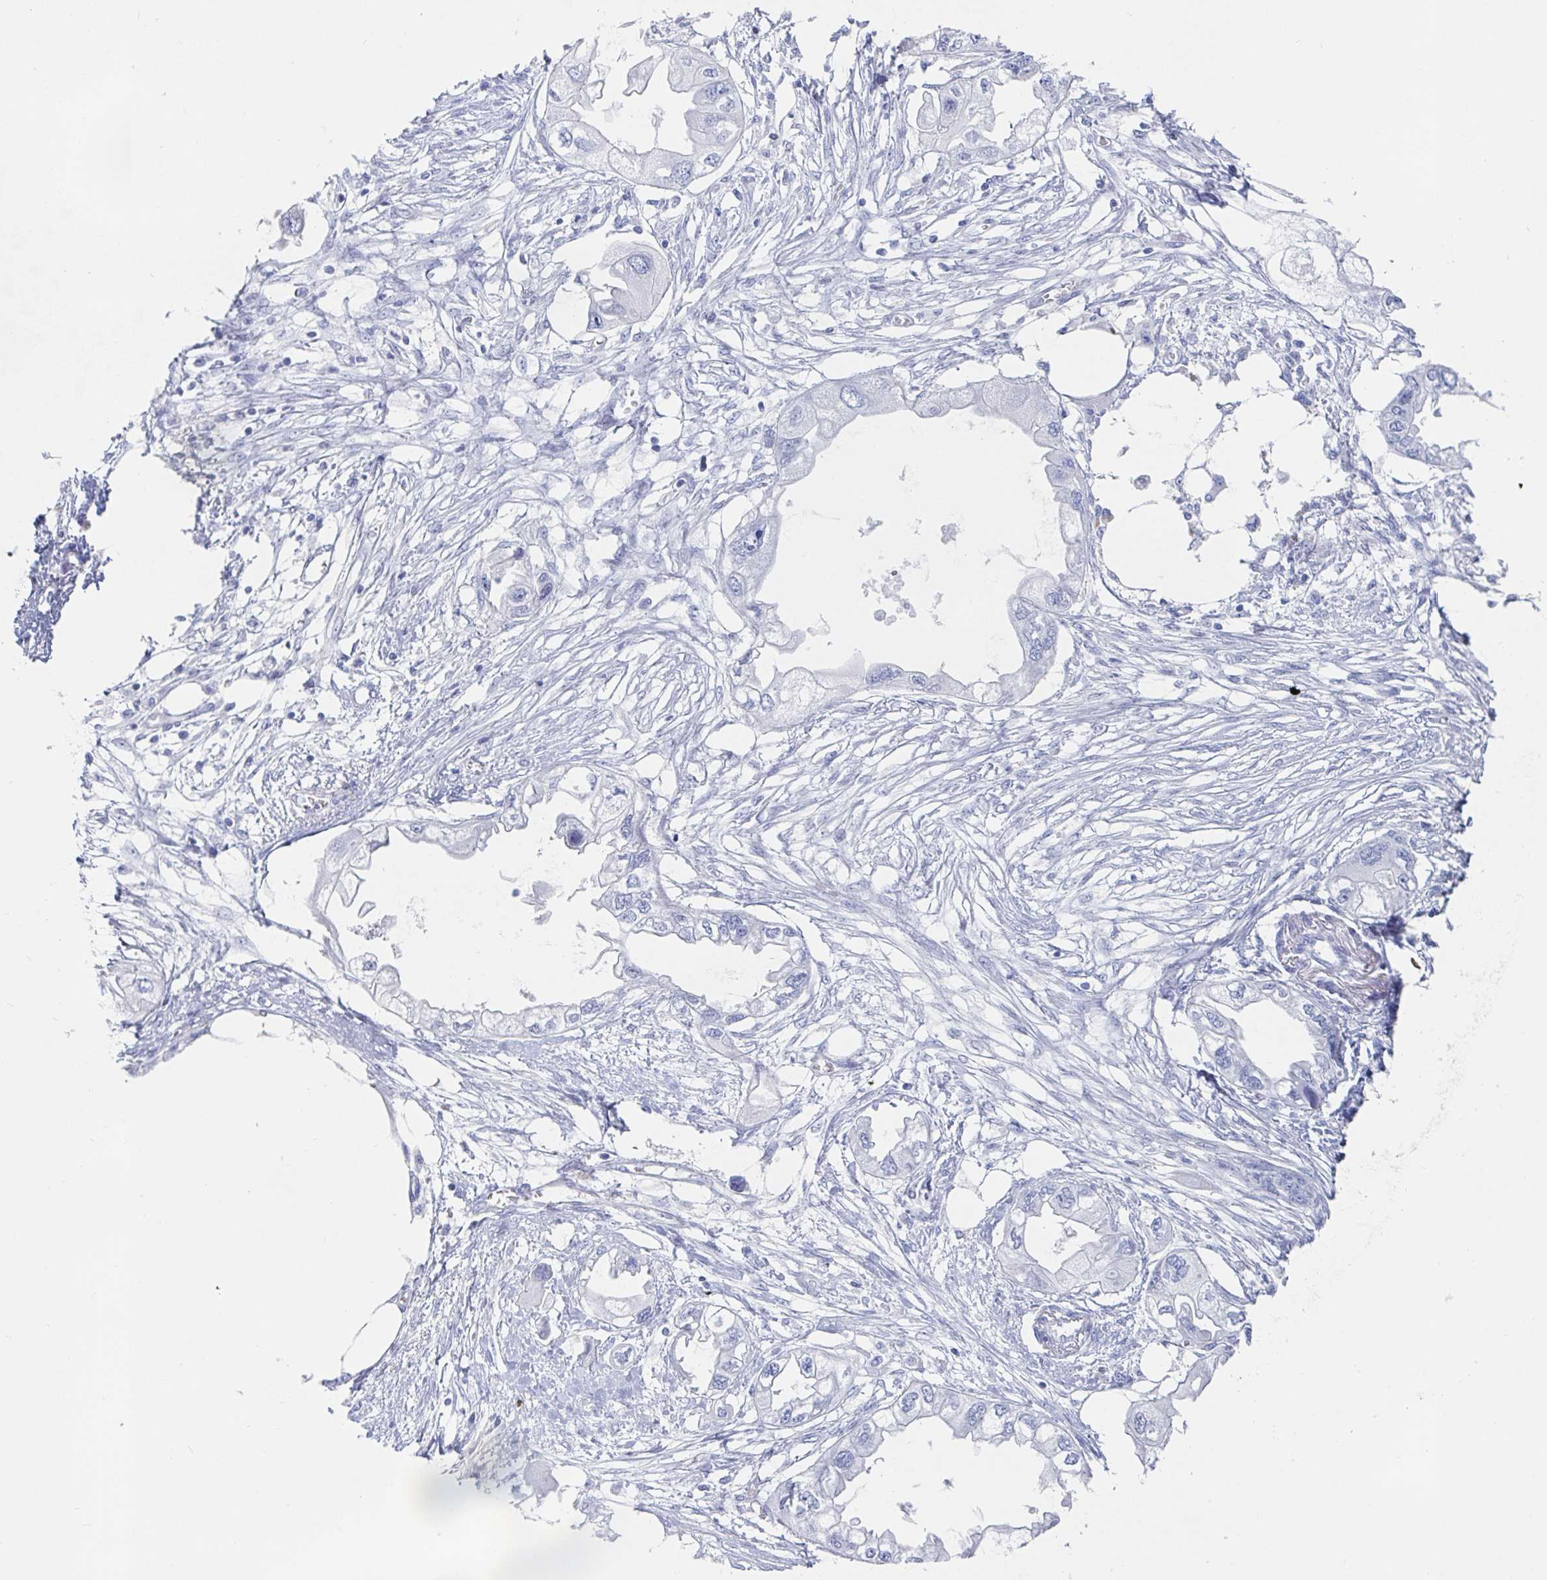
{"staining": {"intensity": "negative", "quantity": "none", "location": "none"}, "tissue": "endometrial cancer", "cell_type": "Tumor cells", "image_type": "cancer", "snomed": [{"axis": "morphology", "description": "Adenocarcinoma, NOS"}, {"axis": "morphology", "description": "Adenocarcinoma, metastatic, NOS"}, {"axis": "topography", "description": "Adipose tissue"}, {"axis": "topography", "description": "Endometrium"}], "caption": "Tumor cells are negative for protein expression in human metastatic adenocarcinoma (endometrial).", "gene": "PACSIN1", "patient": {"sex": "female", "age": 67}}